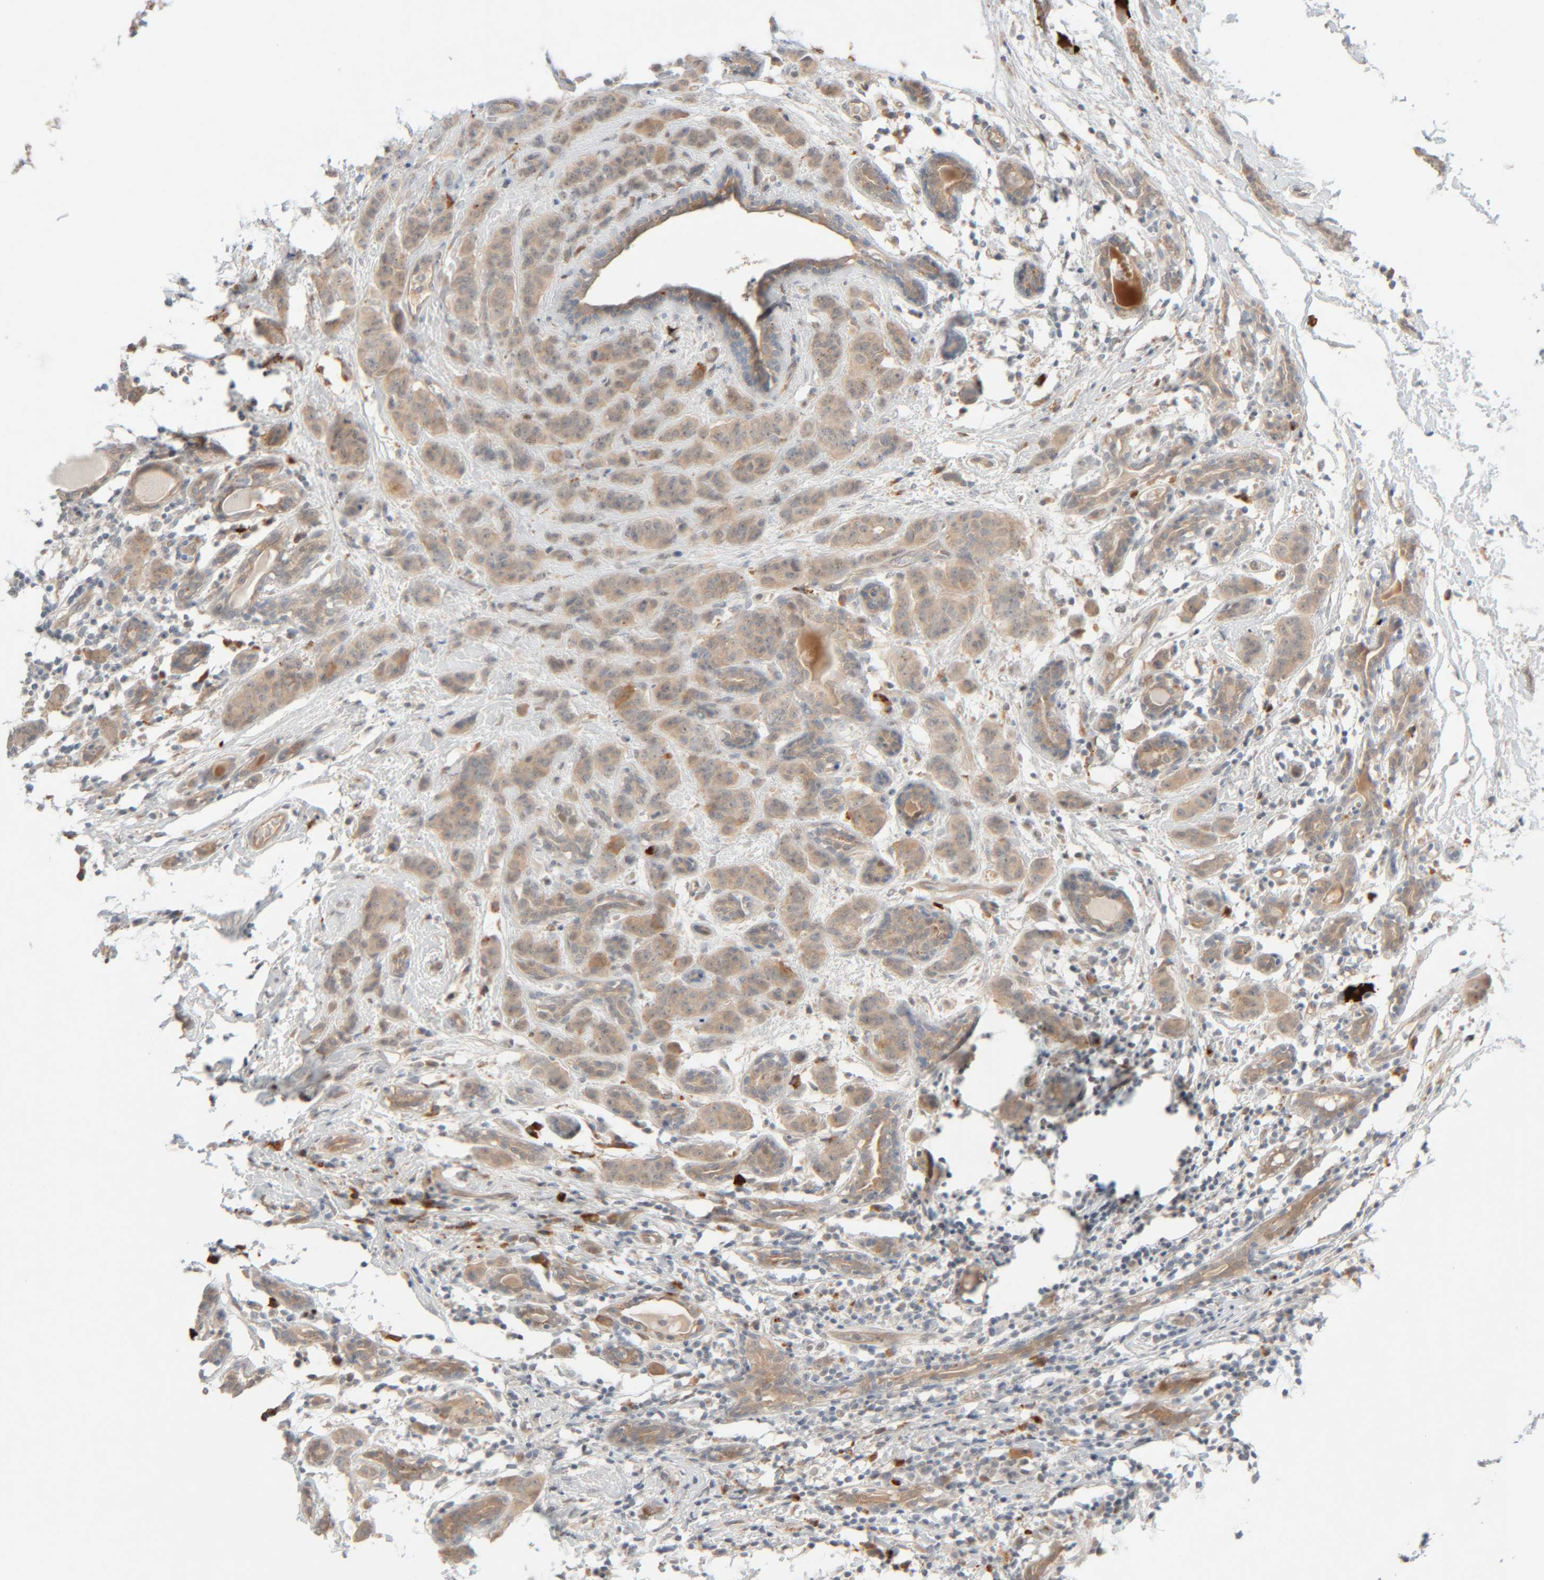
{"staining": {"intensity": "weak", "quantity": ">75%", "location": "cytoplasmic/membranous"}, "tissue": "breast cancer", "cell_type": "Tumor cells", "image_type": "cancer", "snomed": [{"axis": "morphology", "description": "Normal tissue, NOS"}, {"axis": "morphology", "description": "Duct carcinoma"}, {"axis": "topography", "description": "Breast"}], "caption": "Weak cytoplasmic/membranous positivity is identified in about >75% of tumor cells in invasive ductal carcinoma (breast). (DAB IHC, brown staining for protein, blue staining for nuclei).", "gene": "CHKA", "patient": {"sex": "female", "age": 40}}